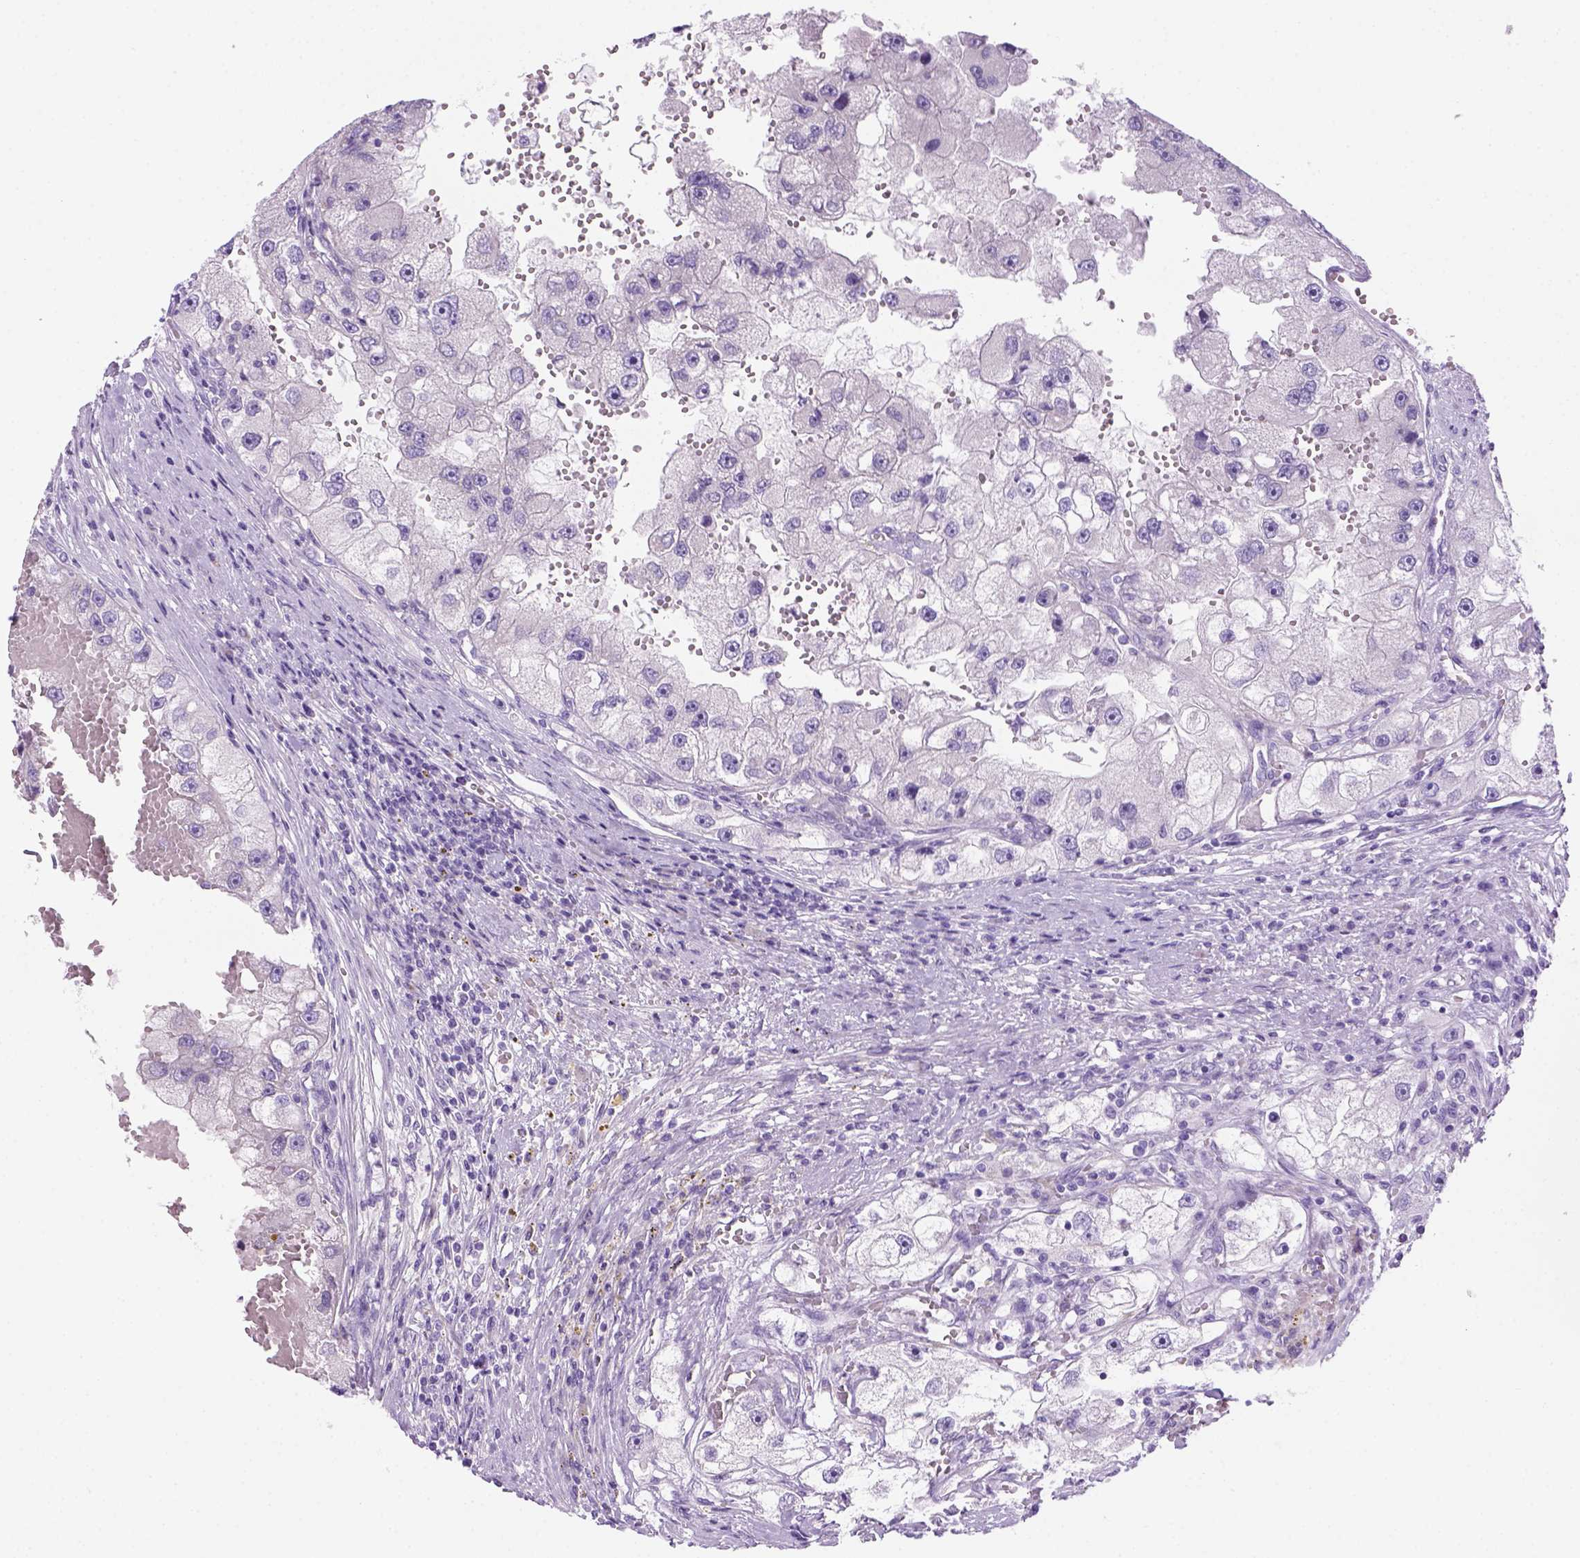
{"staining": {"intensity": "negative", "quantity": "none", "location": "none"}, "tissue": "renal cancer", "cell_type": "Tumor cells", "image_type": "cancer", "snomed": [{"axis": "morphology", "description": "Adenocarcinoma, NOS"}, {"axis": "topography", "description": "Kidney"}], "caption": "IHC of renal adenocarcinoma exhibits no staining in tumor cells.", "gene": "DNAH11", "patient": {"sex": "male", "age": 63}}